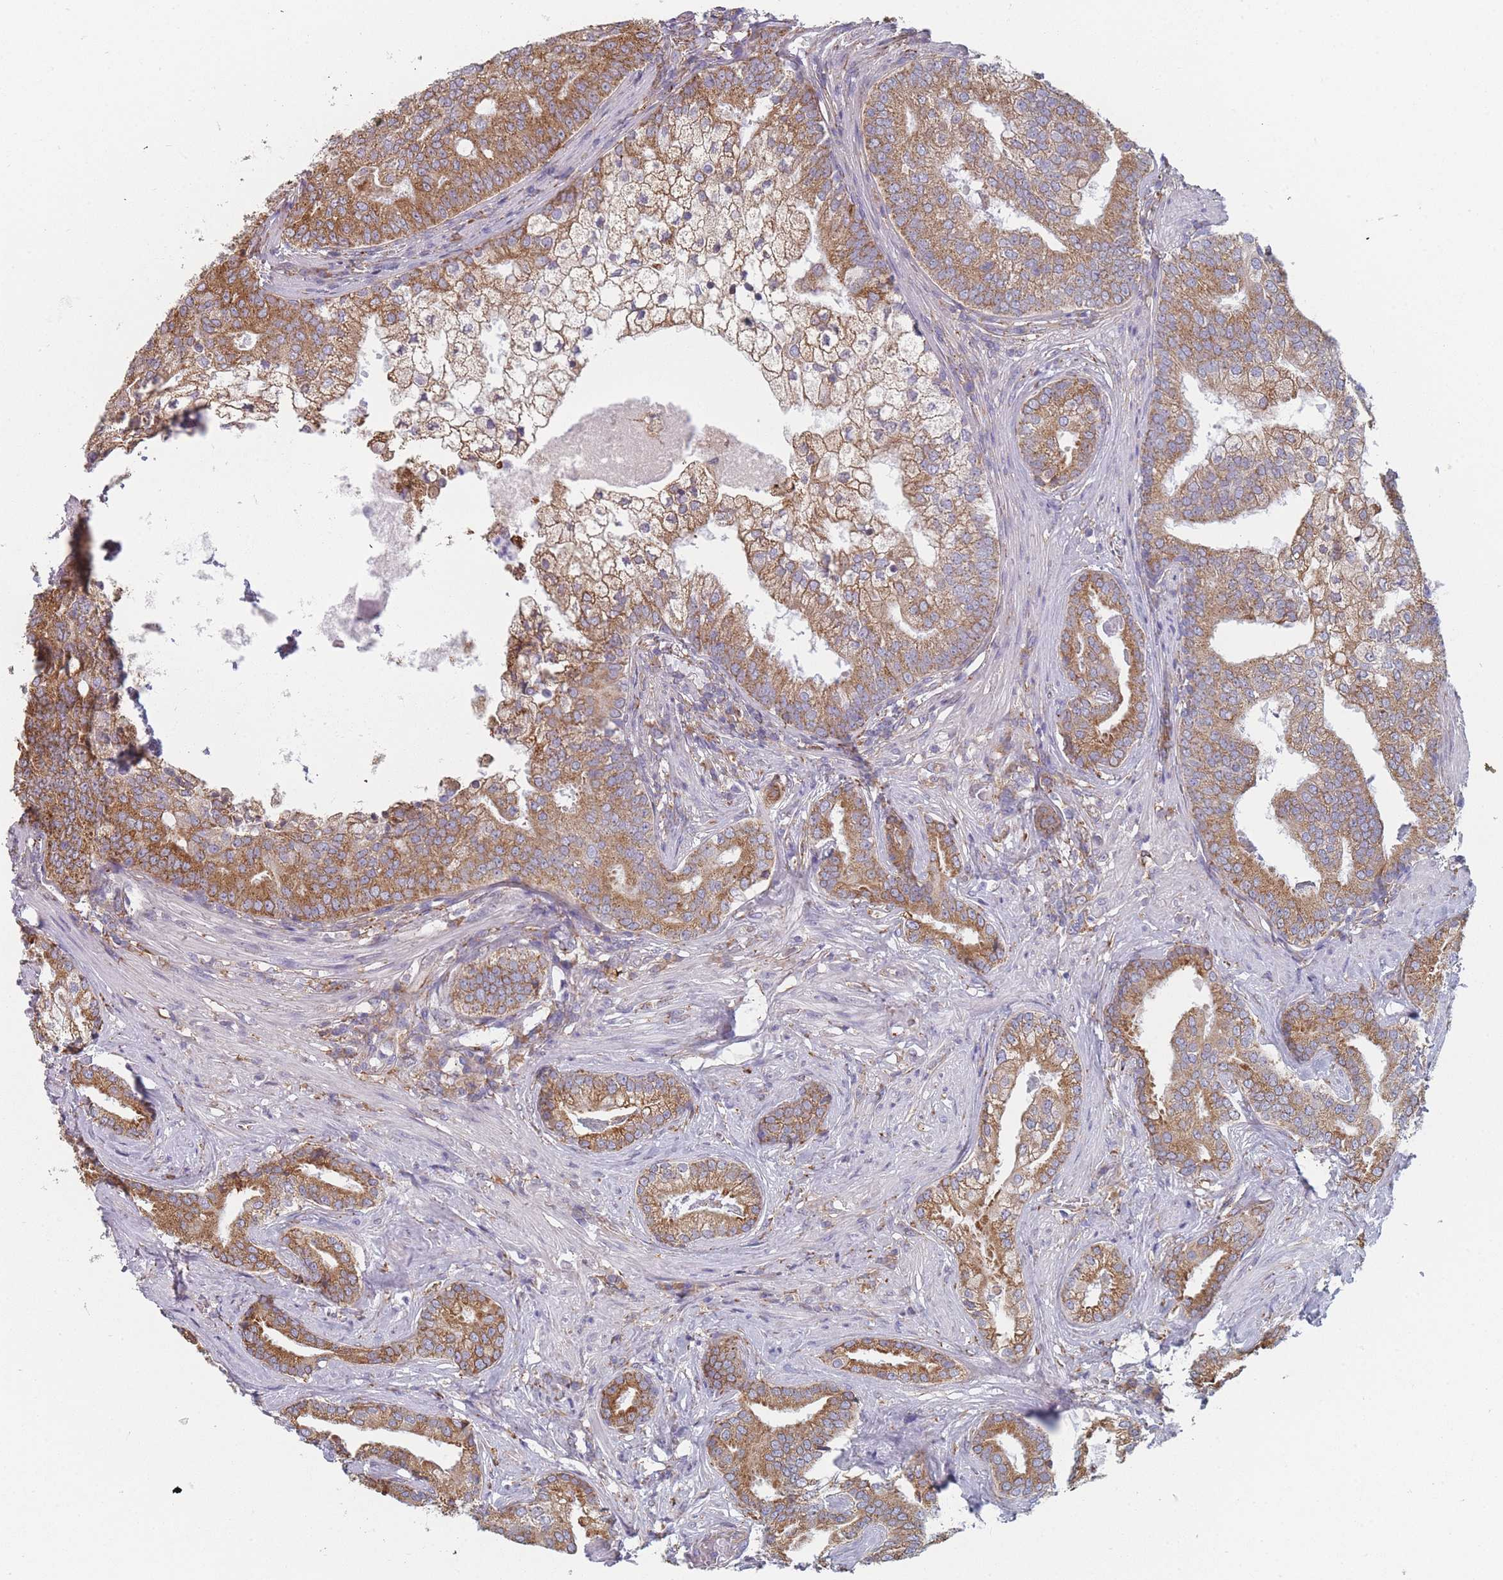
{"staining": {"intensity": "moderate", "quantity": ">75%", "location": "cytoplasmic/membranous"}, "tissue": "prostate cancer", "cell_type": "Tumor cells", "image_type": "cancer", "snomed": [{"axis": "morphology", "description": "Adenocarcinoma, High grade"}, {"axis": "topography", "description": "Prostate"}], "caption": "A brown stain highlights moderate cytoplasmic/membranous positivity of a protein in prostate cancer tumor cells. Using DAB (3,3'-diaminobenzidine) (brown) and hematoxylin (blue) stains, captured at high magnification using brightfield microscopy.", "gene": "OR7C2", "patient": {"sex": "male", "age": 55}}